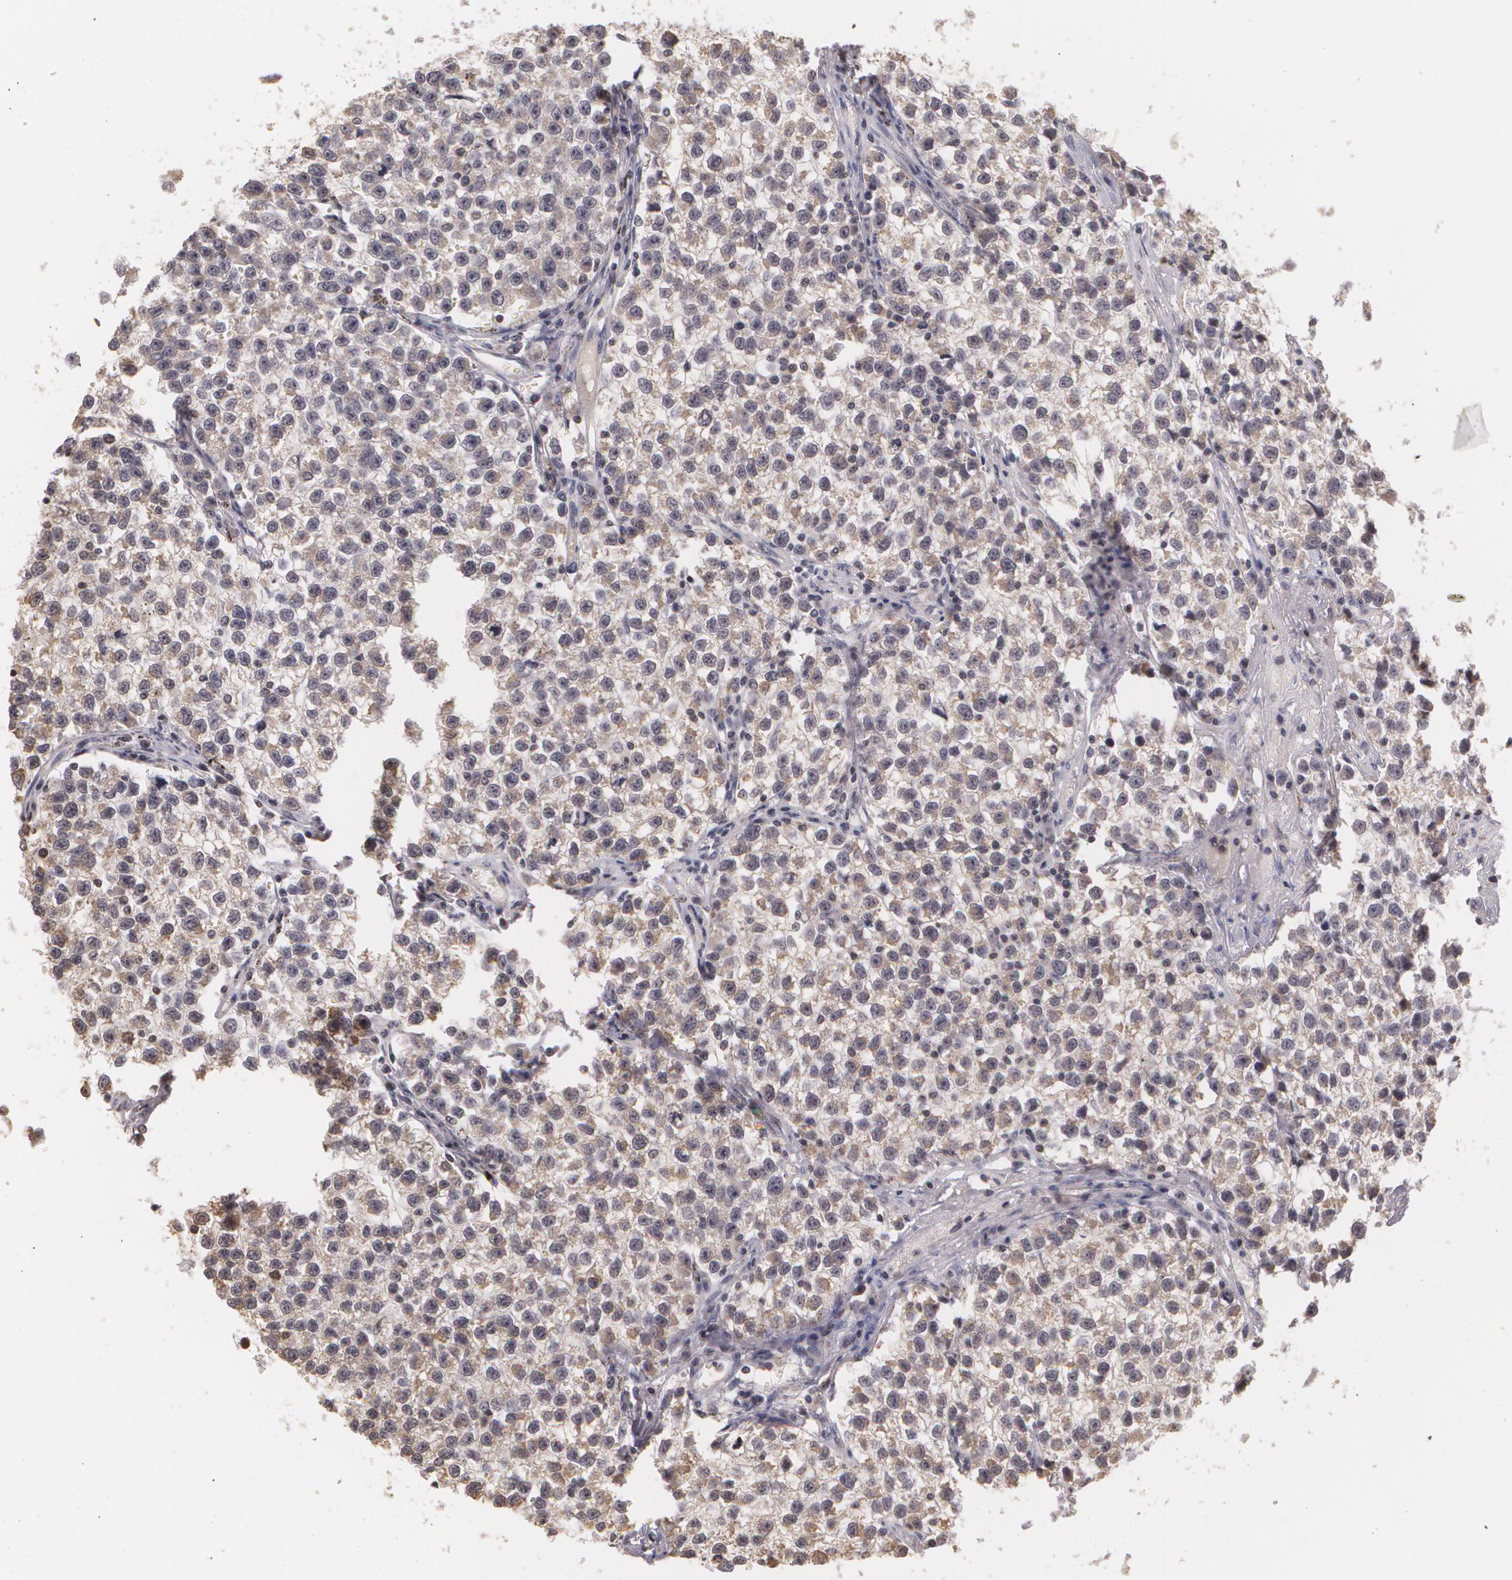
{"staining": {"intensity": "negative", "quantity": "none", "location": "none"}, "tissue": "testis cancer", "cell_type": "Tumor cells", "image_type": "cancer", "snomed": [{"axis": "morphology", "description": "Seminoma, NOS"}, {"axis": "topography", "description": "Testis"}], "caption": "The IHC micrograph has no significant staining in tumor cells of testis seminoma tissue. (Brightfield microscopy of DAB immunohistochemistry (IHC) at high magnification).", "gene": "THRB", "patient": {"sex": "male", "age": 35}}